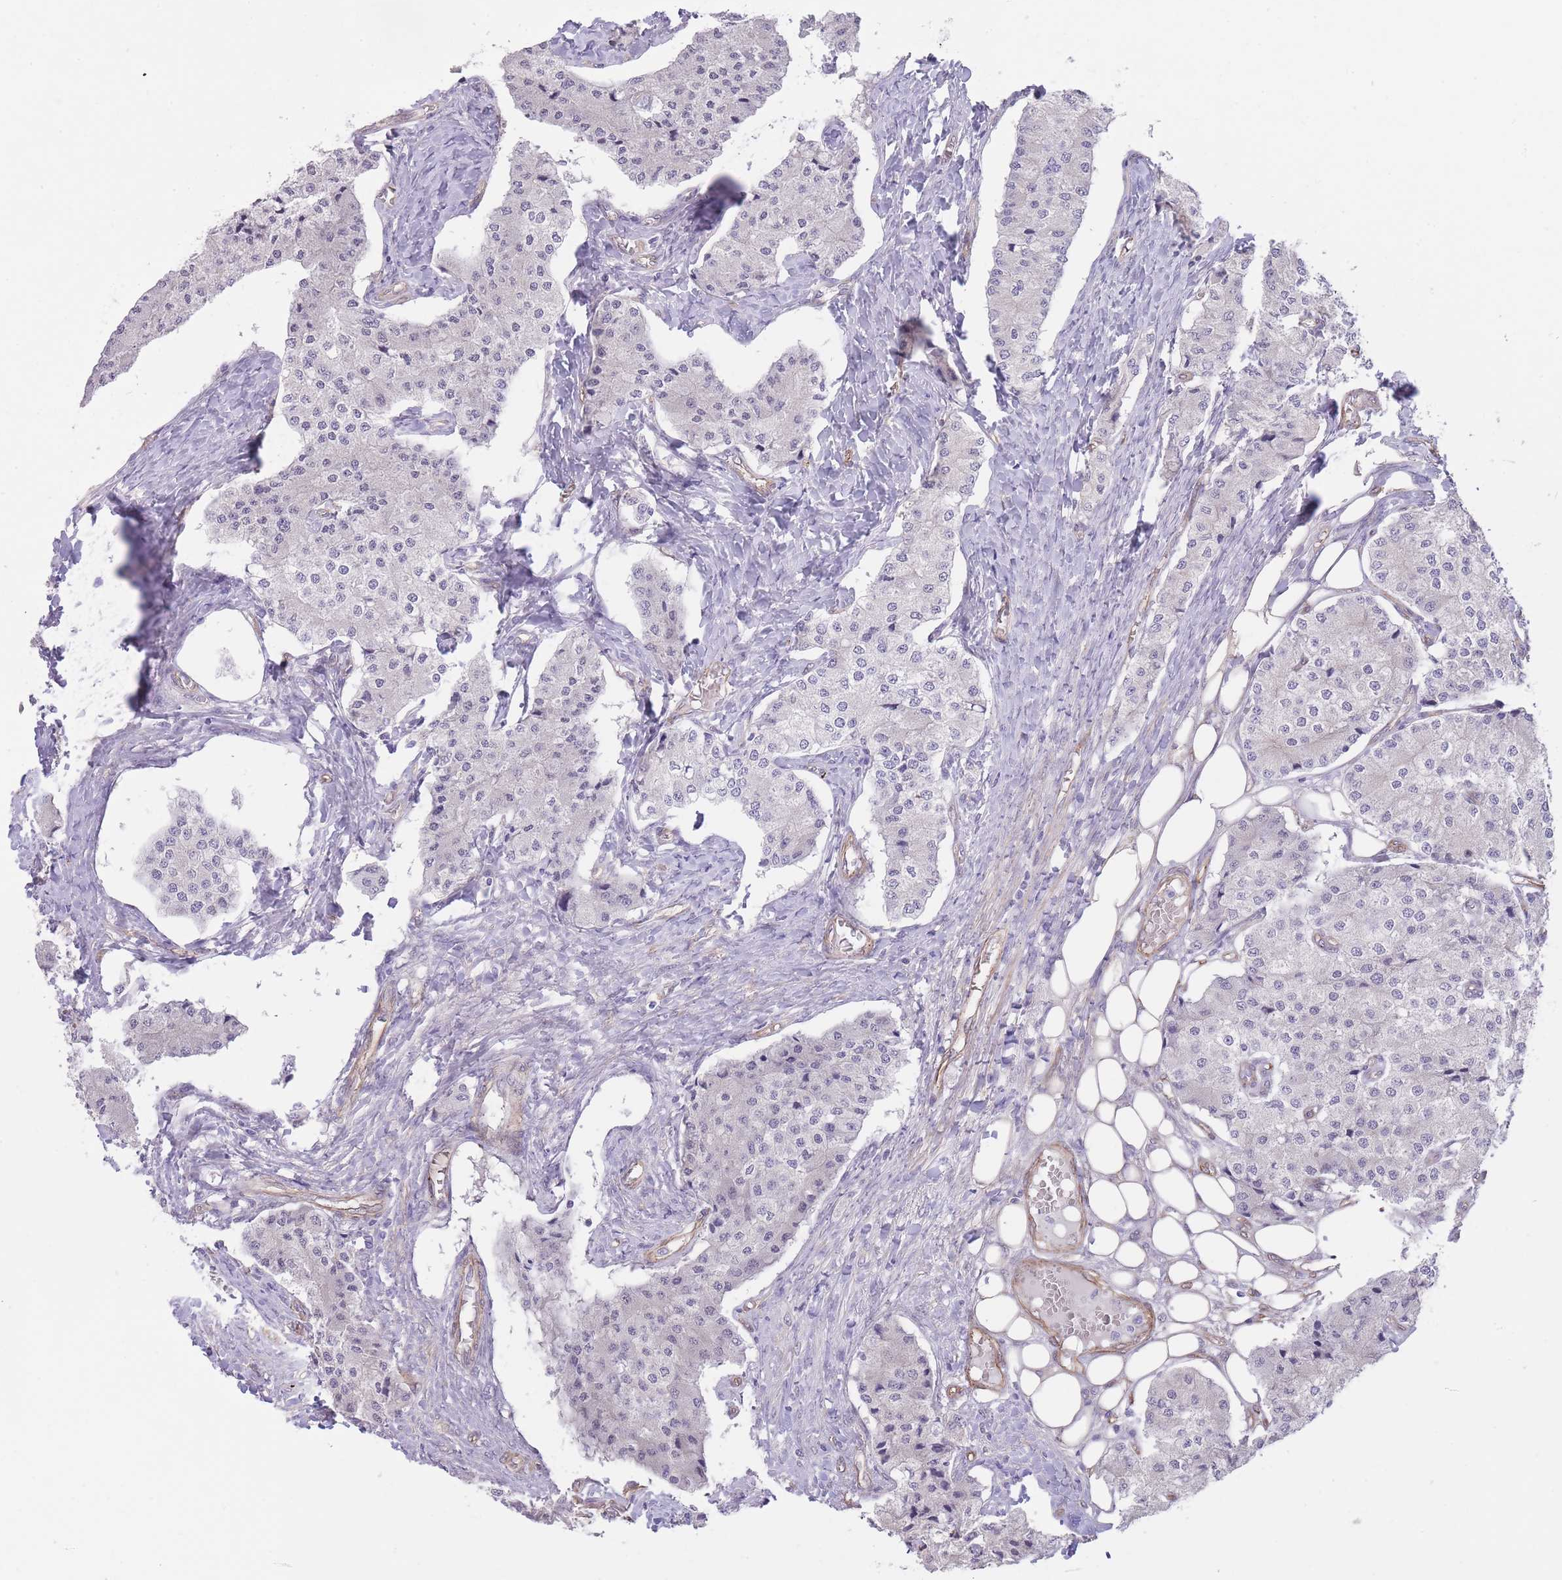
{"staining": {"intensity": "negative", "quantity": "none", "location": "none"}, "tissue": "carcinoid", "cell_type": "Tumor cells", "image_type": "cancer", "snomed": [{"axis": "morphology", "description": "Carcinoid, malignant, NOS"}, {"axis": "topography", "description": "Colon"}], "caption": "This is an IHC micrograph of human carcinoid. There is no expression in tumor cells.", "gene": "QTRT1", "patient": {"sex": "female", "age": 52}}